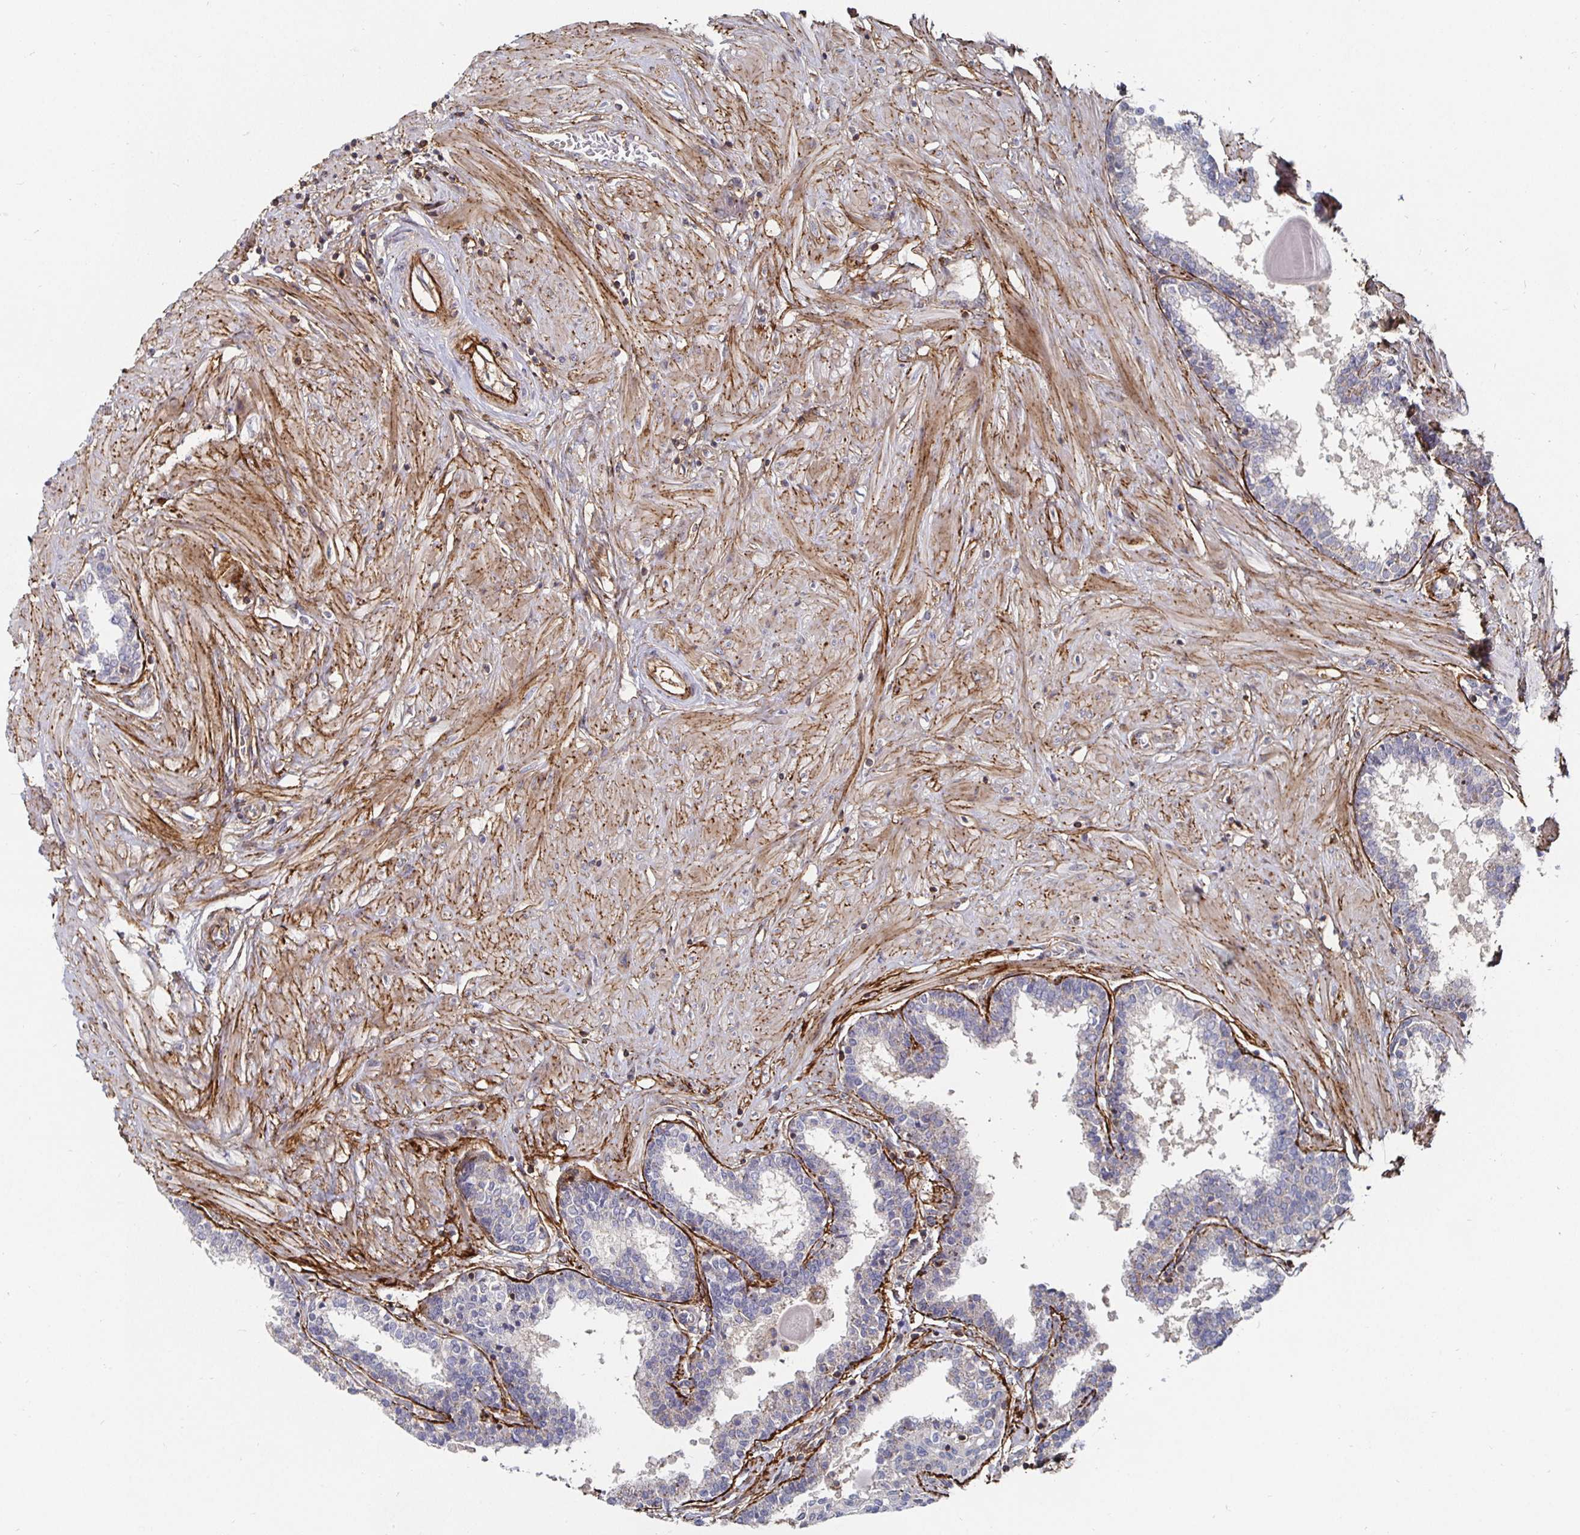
{"staining": {"intensity": "weak", "quantity": "<25%", "location": "cytoplasmic/membranous"}, "tissue": "prostate", "cell_type": "Glandular cells", "image_type": "normal", "snomed": [{"axis": "morphology", "description": "Normal tissue, NOS"}, {"axis": "topography", "description": "Prostate"}], "caption": "This is a photomicrograph of IHC staining of unremarkable prostate, which shows no staining in glandular cells.", "gene": "GJA4", "patient": {"sex": "male", "age": 55}}